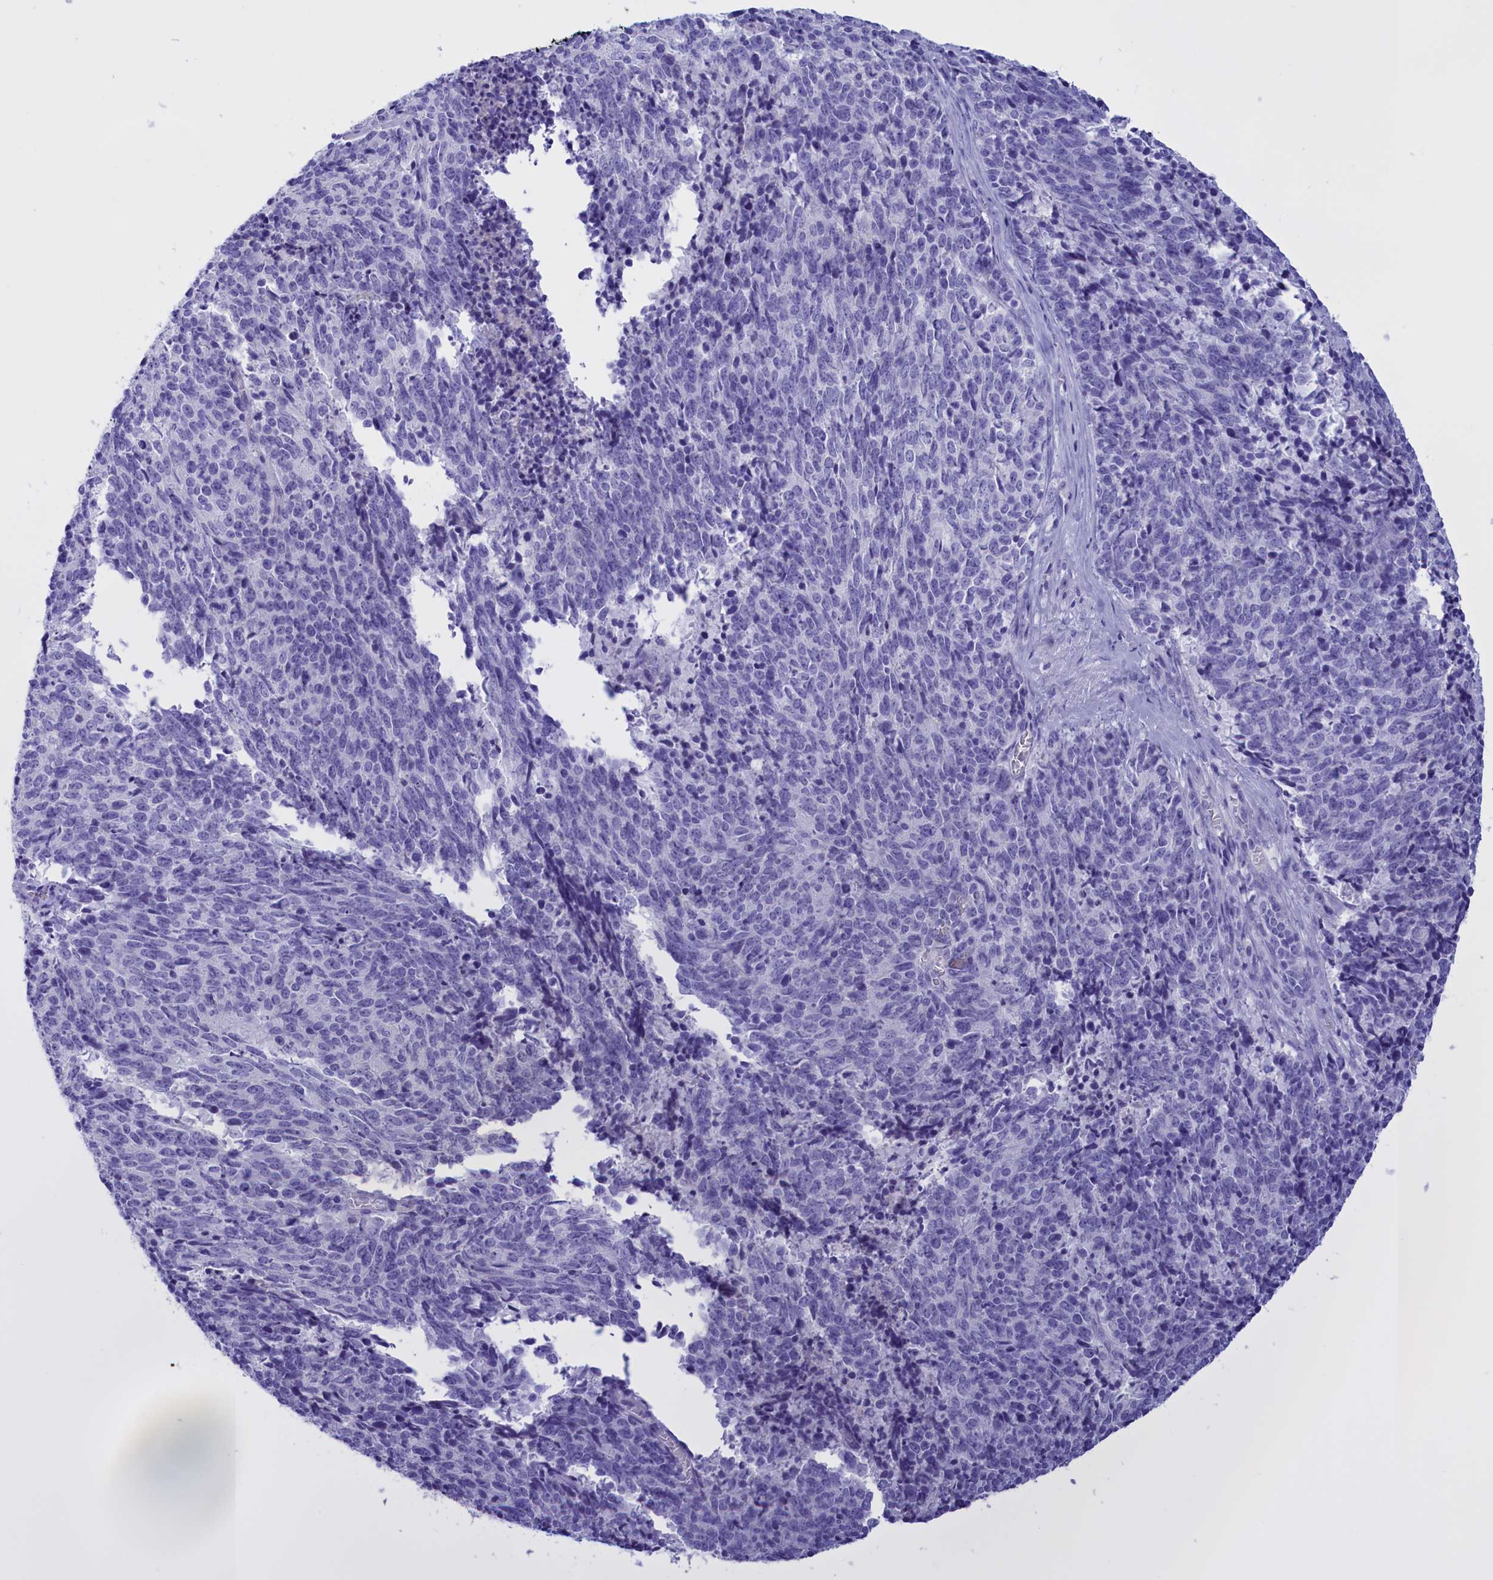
{"staining": {"intensity": "negative", "quantity": "none", "location": "none"}, "tissue": "cervical cancer", "cell_type": "Tumor cells", "image_type": "cancer", "snomed": [{"axis": "morphology", "description": "Squamous cell carcinoma, NOS"}, {"axis": "topography", "description": "Cervix"}], "caption": "Immunohistochemical staining of human cervical cancer (squamous cell carcinoma) demonstrates no significant staining in tumor cells.", "gene": "PROK2", "patient": {"sex": "female", "age": 29}}